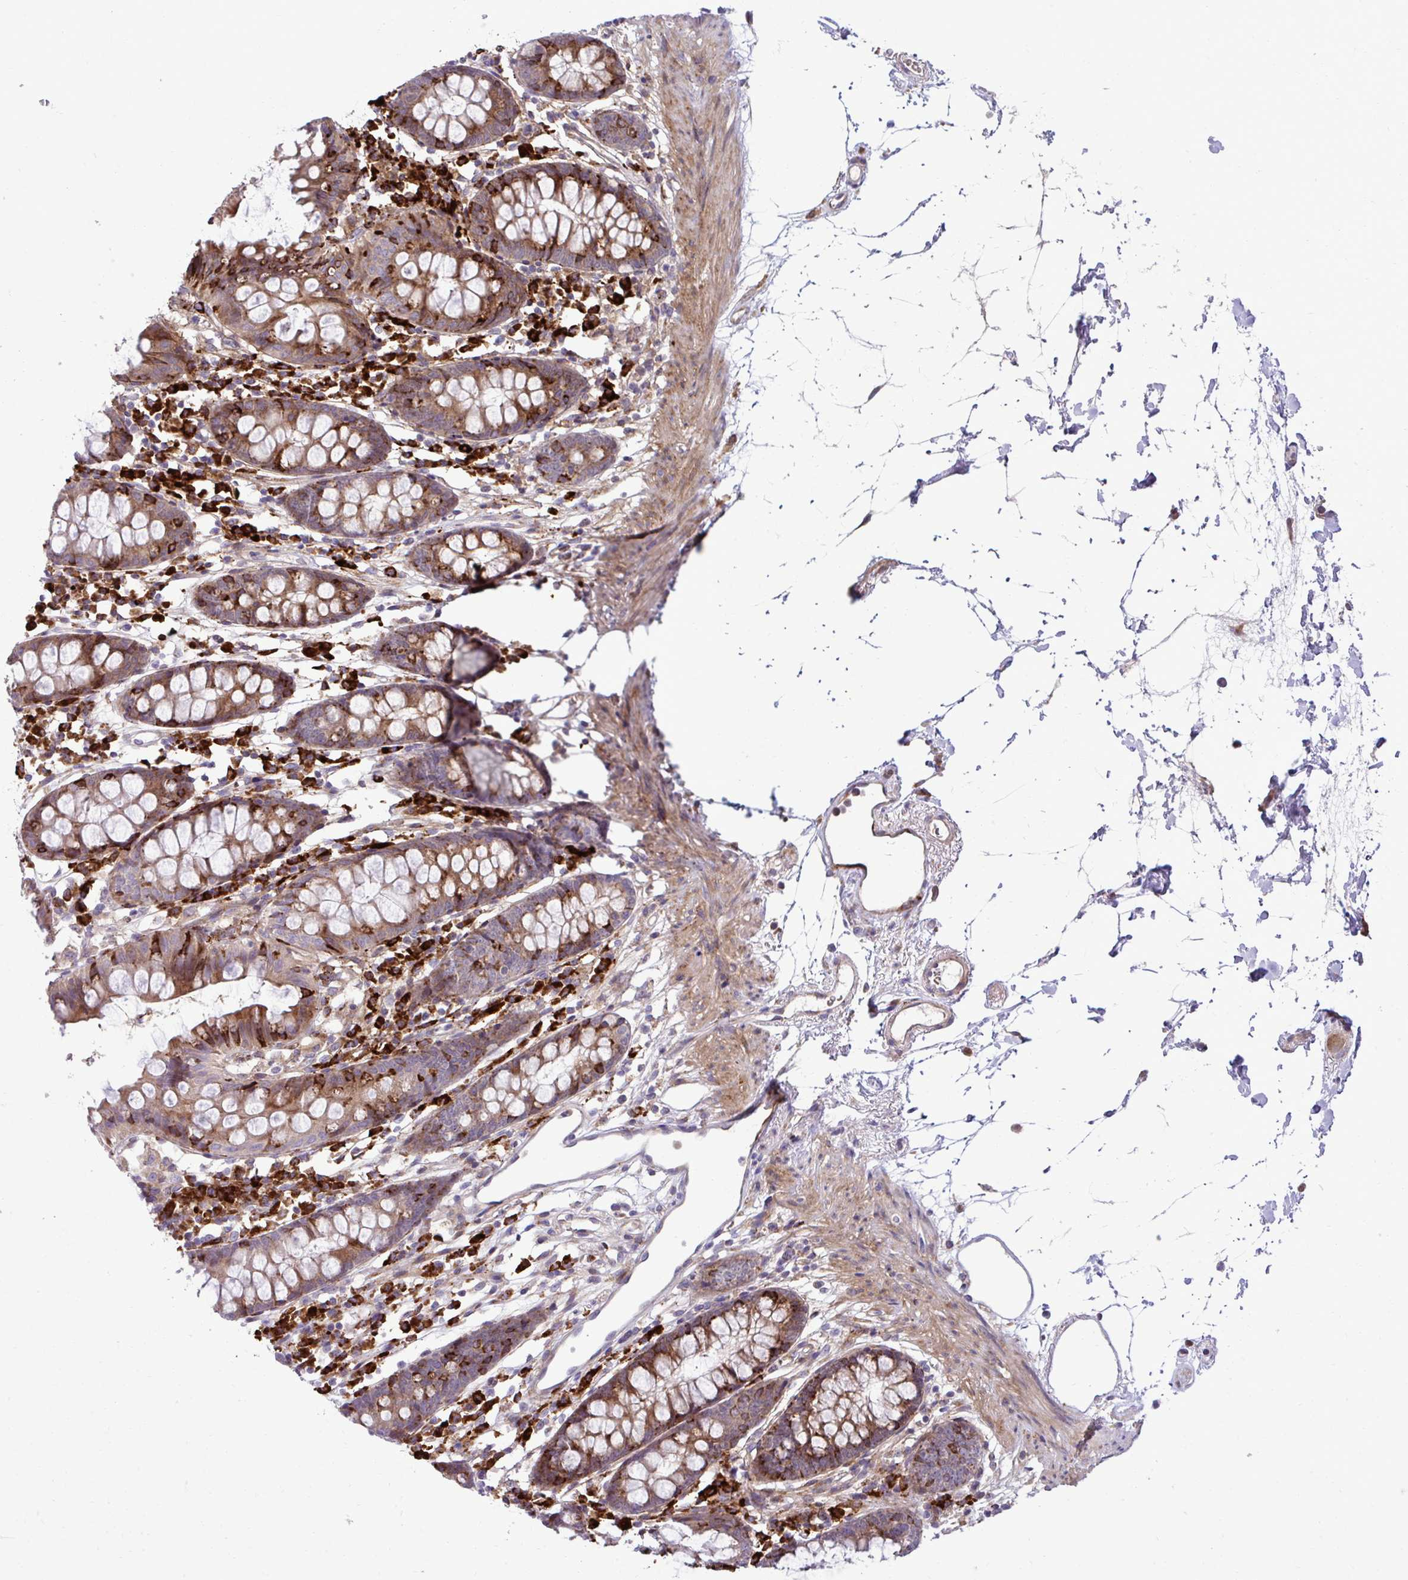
{"staining": {"intensity": "moderate", "quantity": ">75%", "location": "cytoplasmic/membranous"}, "tissue": "colon", "cell_type": "Endothelial cells", "image_type": "normal", "snomed": [{"axis": "morphology", "description": "Normal tissue, NOS"}, {"axis": "topography", "description": "Colon"}], "caption": "Colon stained with DAB immunohistochemistry (IHC) demonstrates medium levels of moderate cytoplasmic/membranous staining in about >75% of endothelial cells.", "gene": "LIMS1", "patient": {"sex": "female", "age": 84}}